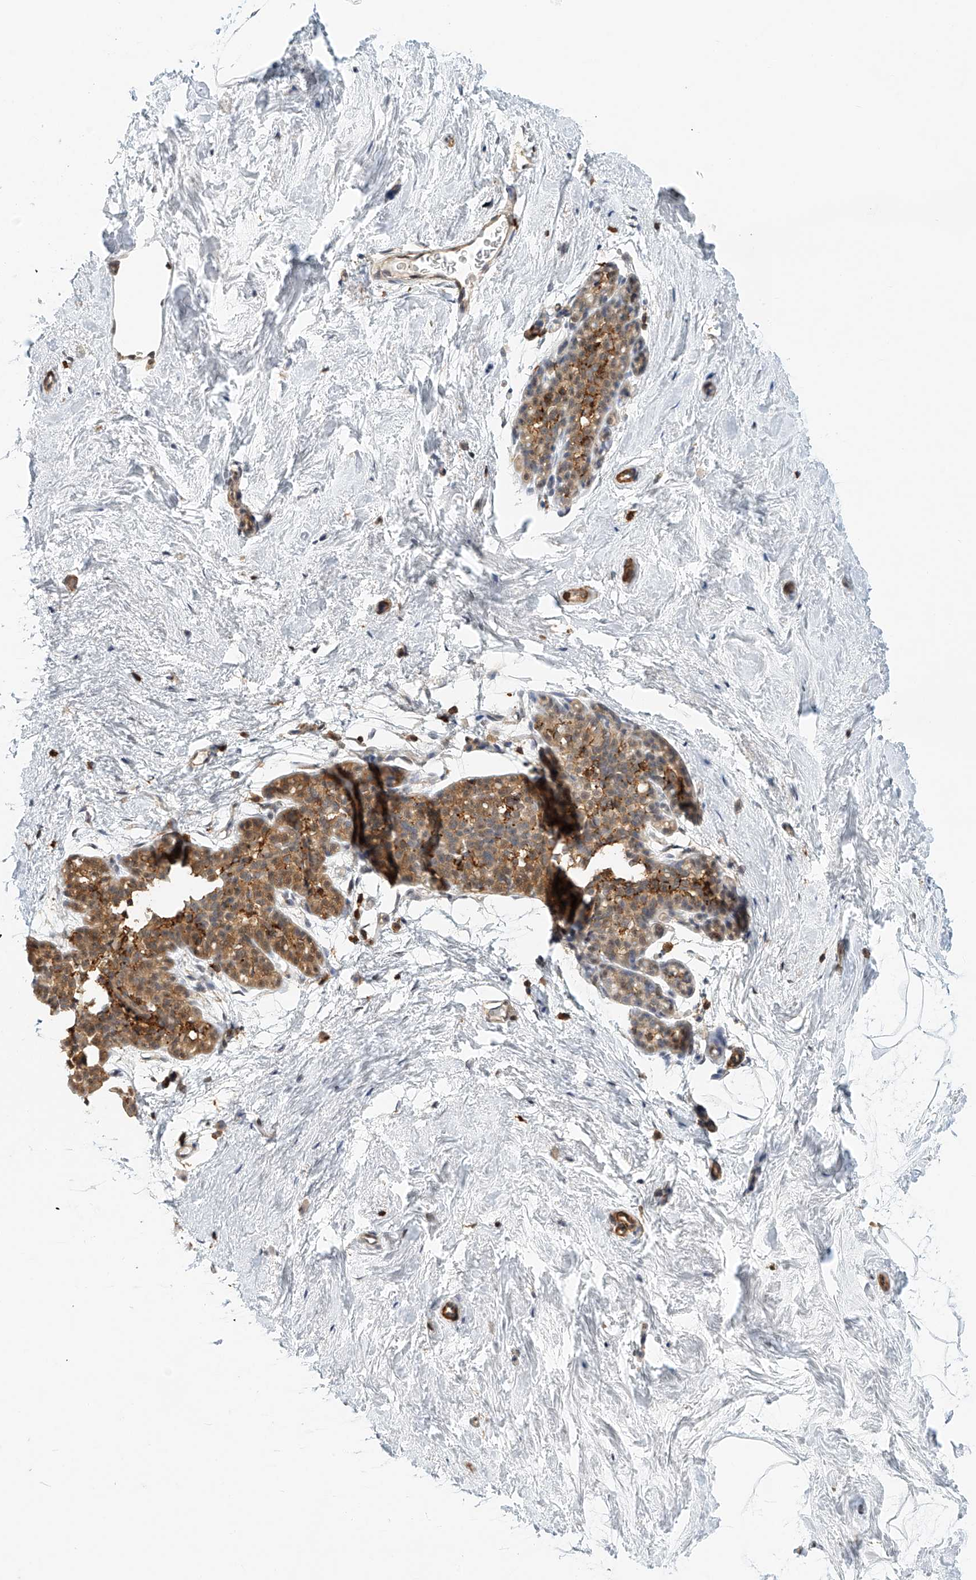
{"staining": {"intensity": "negative", "quantity": "none", "location": "none"}, "tissue": "breast", "cell_type": "Adipocytes", "image_type": "normal", "snomed": [{"axis": "morphology", "description": "Normal tissue, NOS"}, {"axis": "topography", "description": "Breast"}], "caption": "Immunohistochemical staining of normal breast shows no significant positivity in adipocytes.", "gene": "MICAL1", "patient": {"sex": "female", "age": 62}}